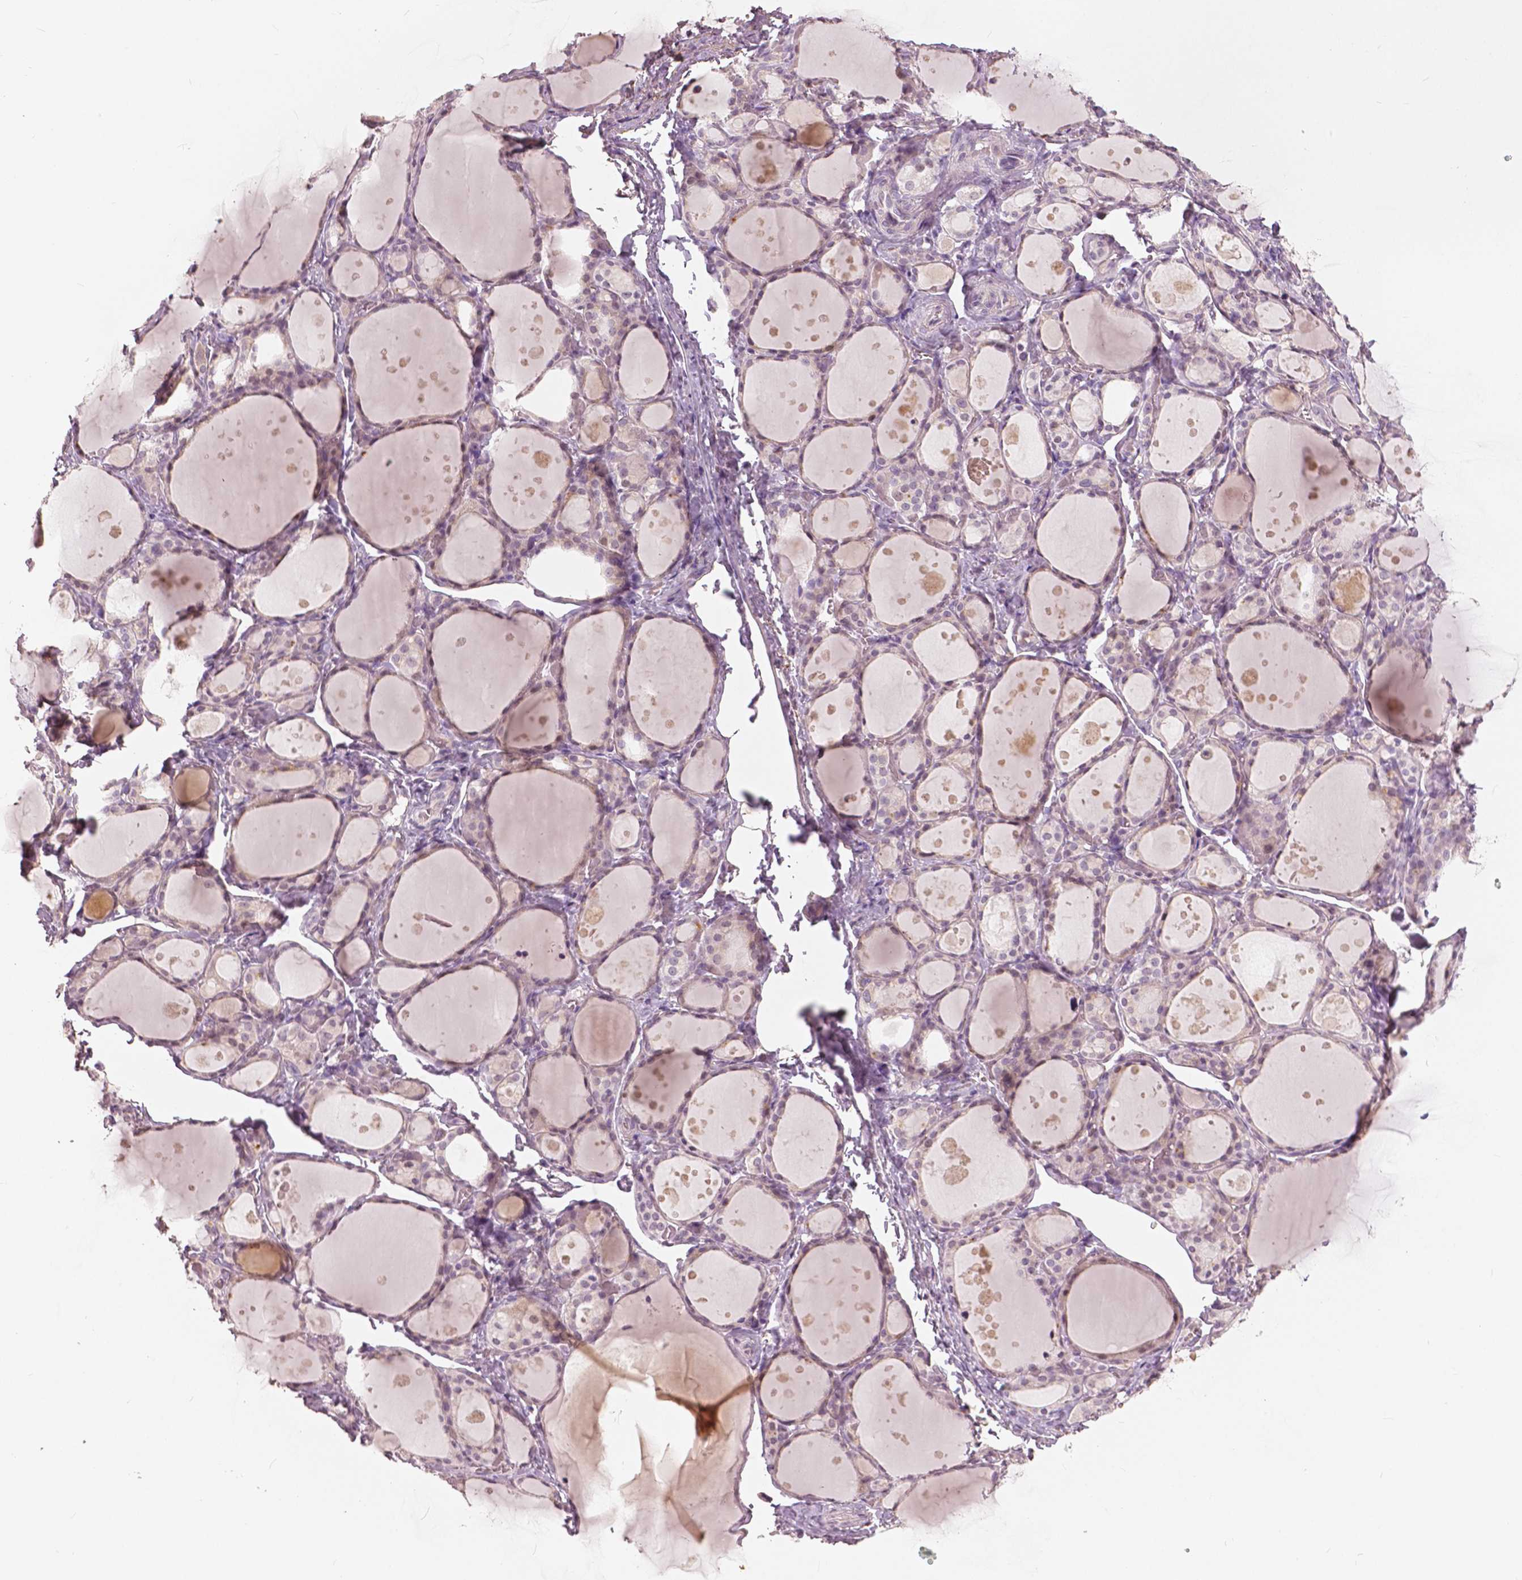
{"staining": {"intensity": "weak", "quantity": "25%-75%", "location": "cytoplasmic/membranous,nuclear"}, "tissue": "thyroid gland", "cell_type": "Glandular cells", "image_type": "normal", "snomed": [{"axis": "morphology", "description": "Normal tissue, NOS"}, {"axis": "topography", "description": "Thyroid gland"}], "caption": "Brown immunohistochemical staining in unremarkable thyroid gland demonstrates weak cytoplasmic/membranous,nuclear staining in about 25%-75% of glandular cells. Nuclei are stained in blue.", "gene": "NANOG", "patient": {"sex": "male", "age": 68}}